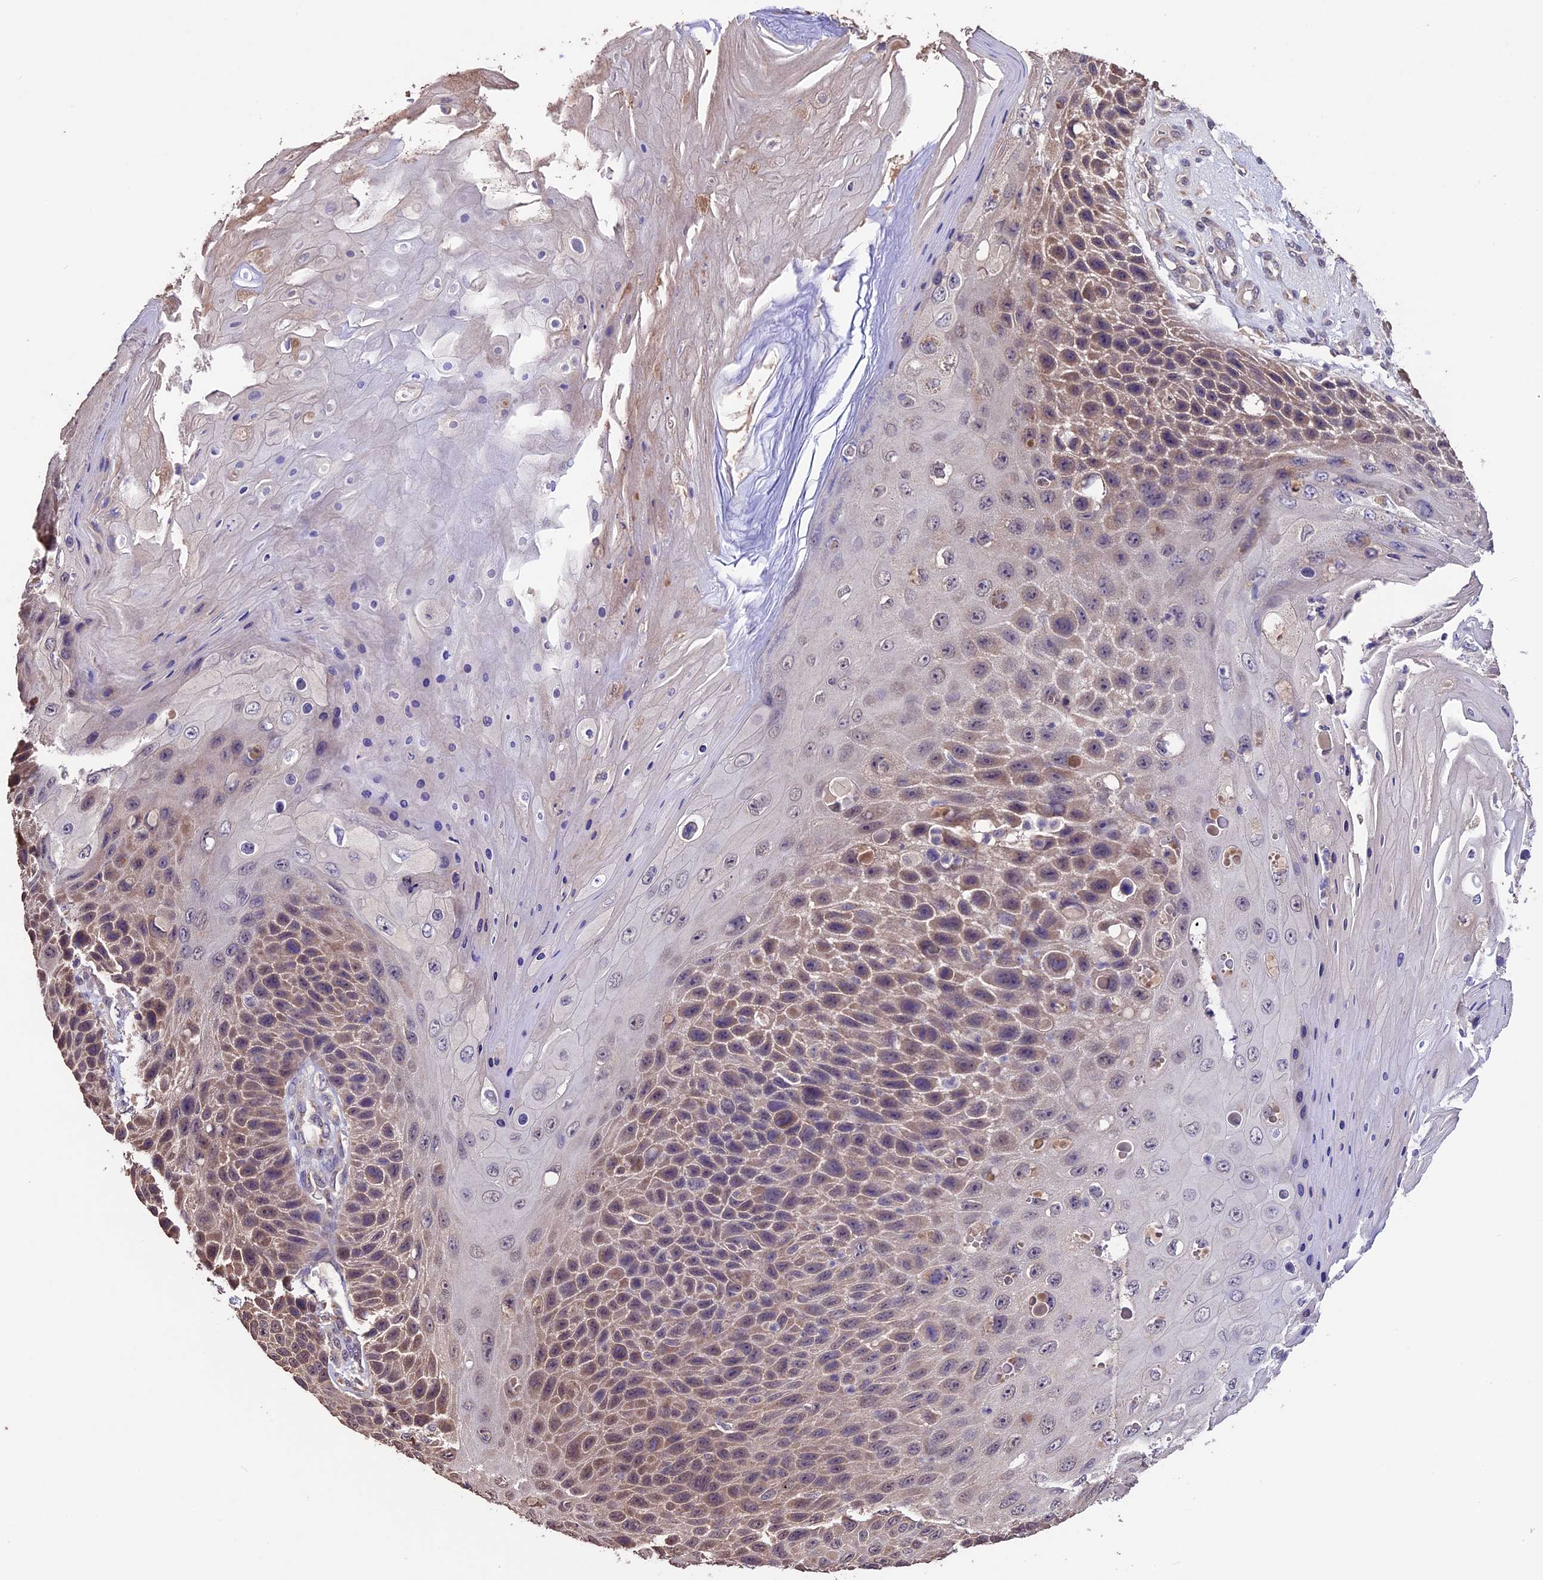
{"staining": {"intensity": "moderate", "quantity": "25%-75%", "location": "cytoplasmic/membranous,nuclear"}, "tissue": "skin cancer", "cell_type": "Tumor cells", "image_type": "cancer", "snomed": [{"axis": "morphology", "description": "Squamous cell carcinoma, NOS"}, {"axis": "topography", "description": "Skin"}], "caption": "The photomicrograph shows a brown stain indicating the presence of a protein in the cytoplasmic/membranous and nuclear of tumor cells in skin cancer (squamous cell carcinoma). (DAB (3,3'-diaminobenzidine) IHC with brightfield microscopy, high magnification).", "gene": "DIS3L", "patient": {"sex": "female", "age": 88}}